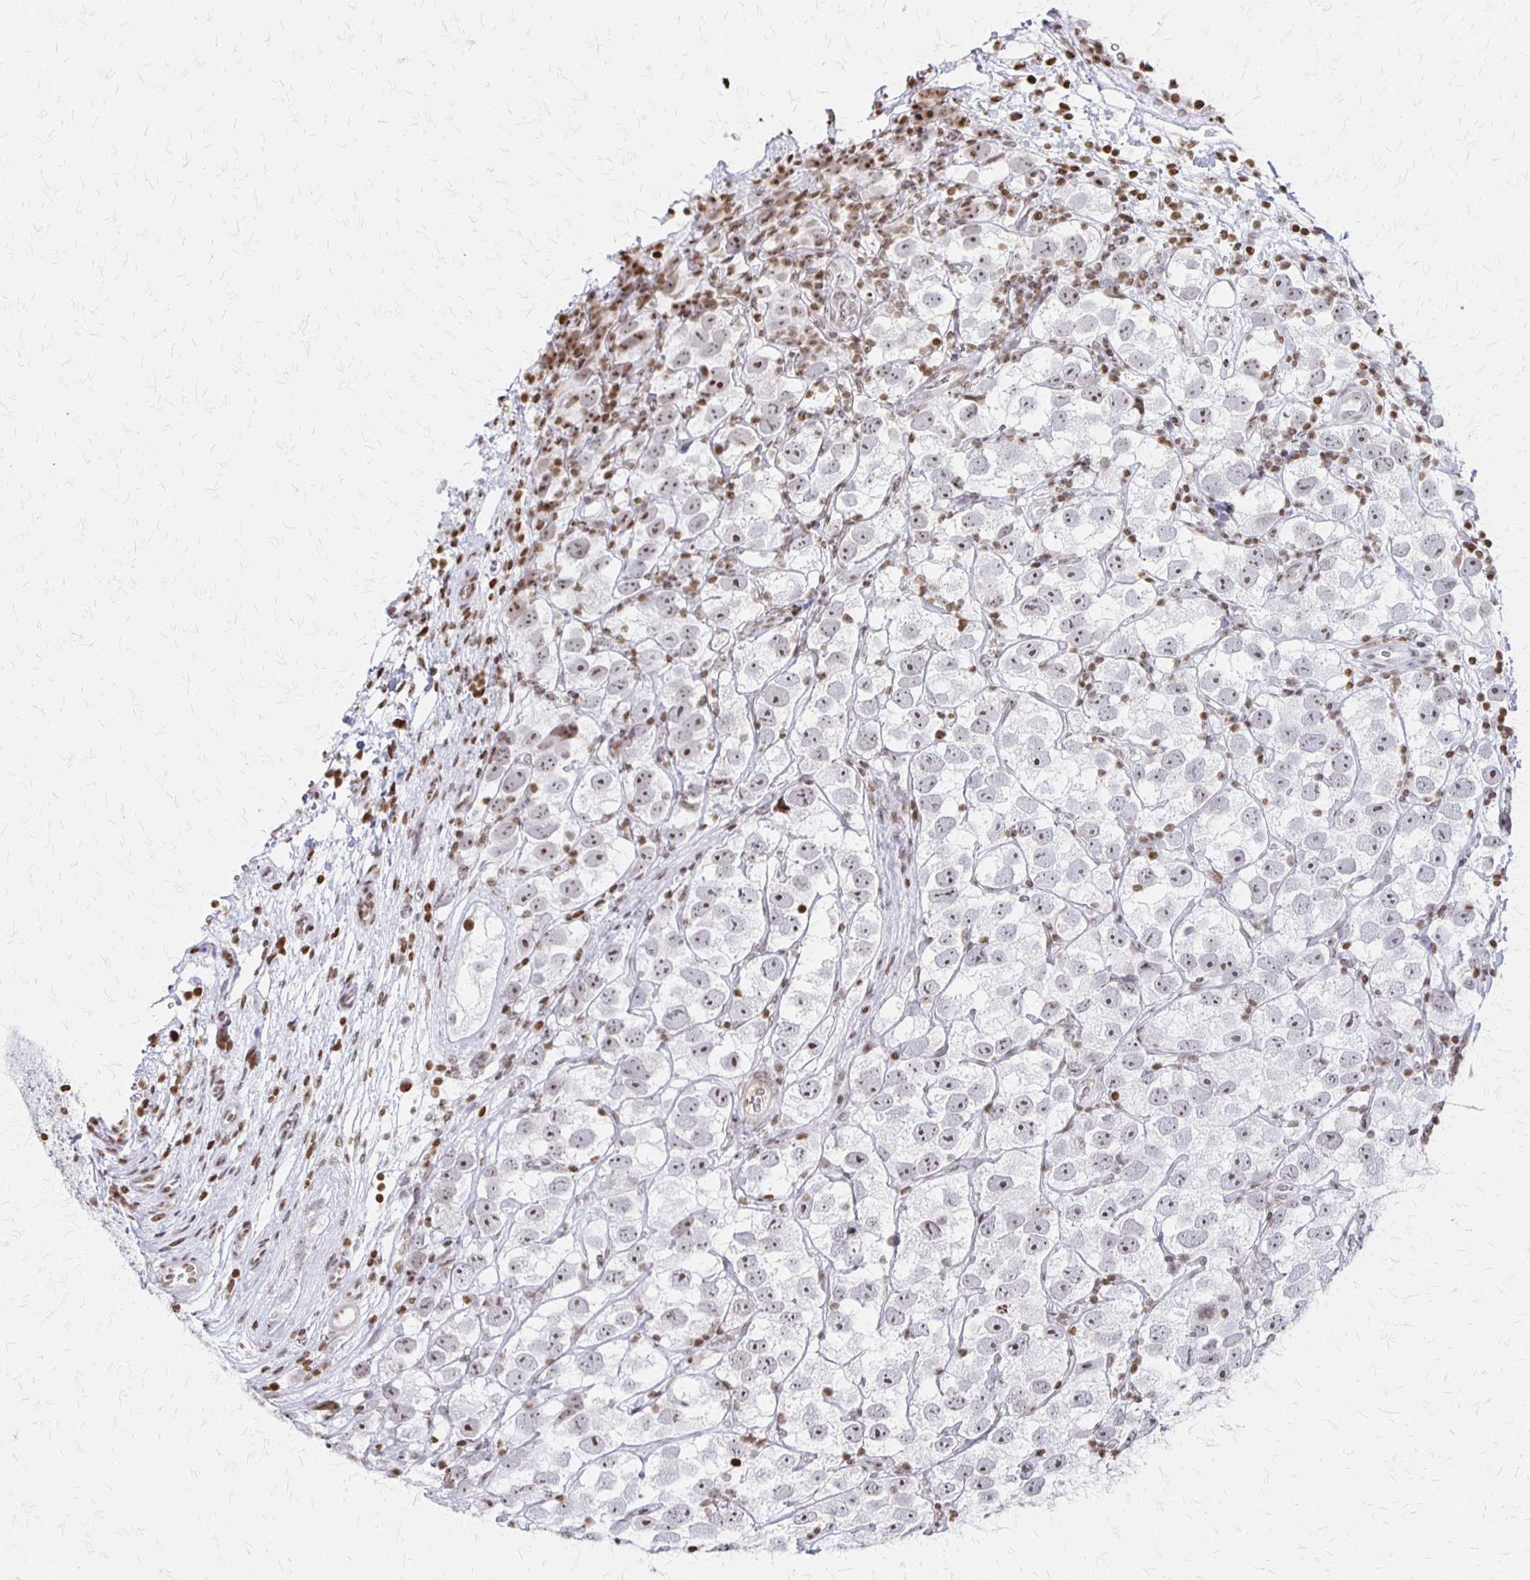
{"staining": {"intensity": "weak", "quantity": "<25%", "location": "nuclear"}, "tissue": "testis cancer", "cell_type": "Tumor cells", "image_type": "cancer", "snomed": [{"axis": "morphology", "description": "Seminoma, NOS"}, {"axis": "topography", "description": "Testis"}], "caption": "Image shows no protein positivity in tumor cells of testis cancer tissue.", "gene": "ZNF280C", "patient": {"sex": "male", "age": 26}}